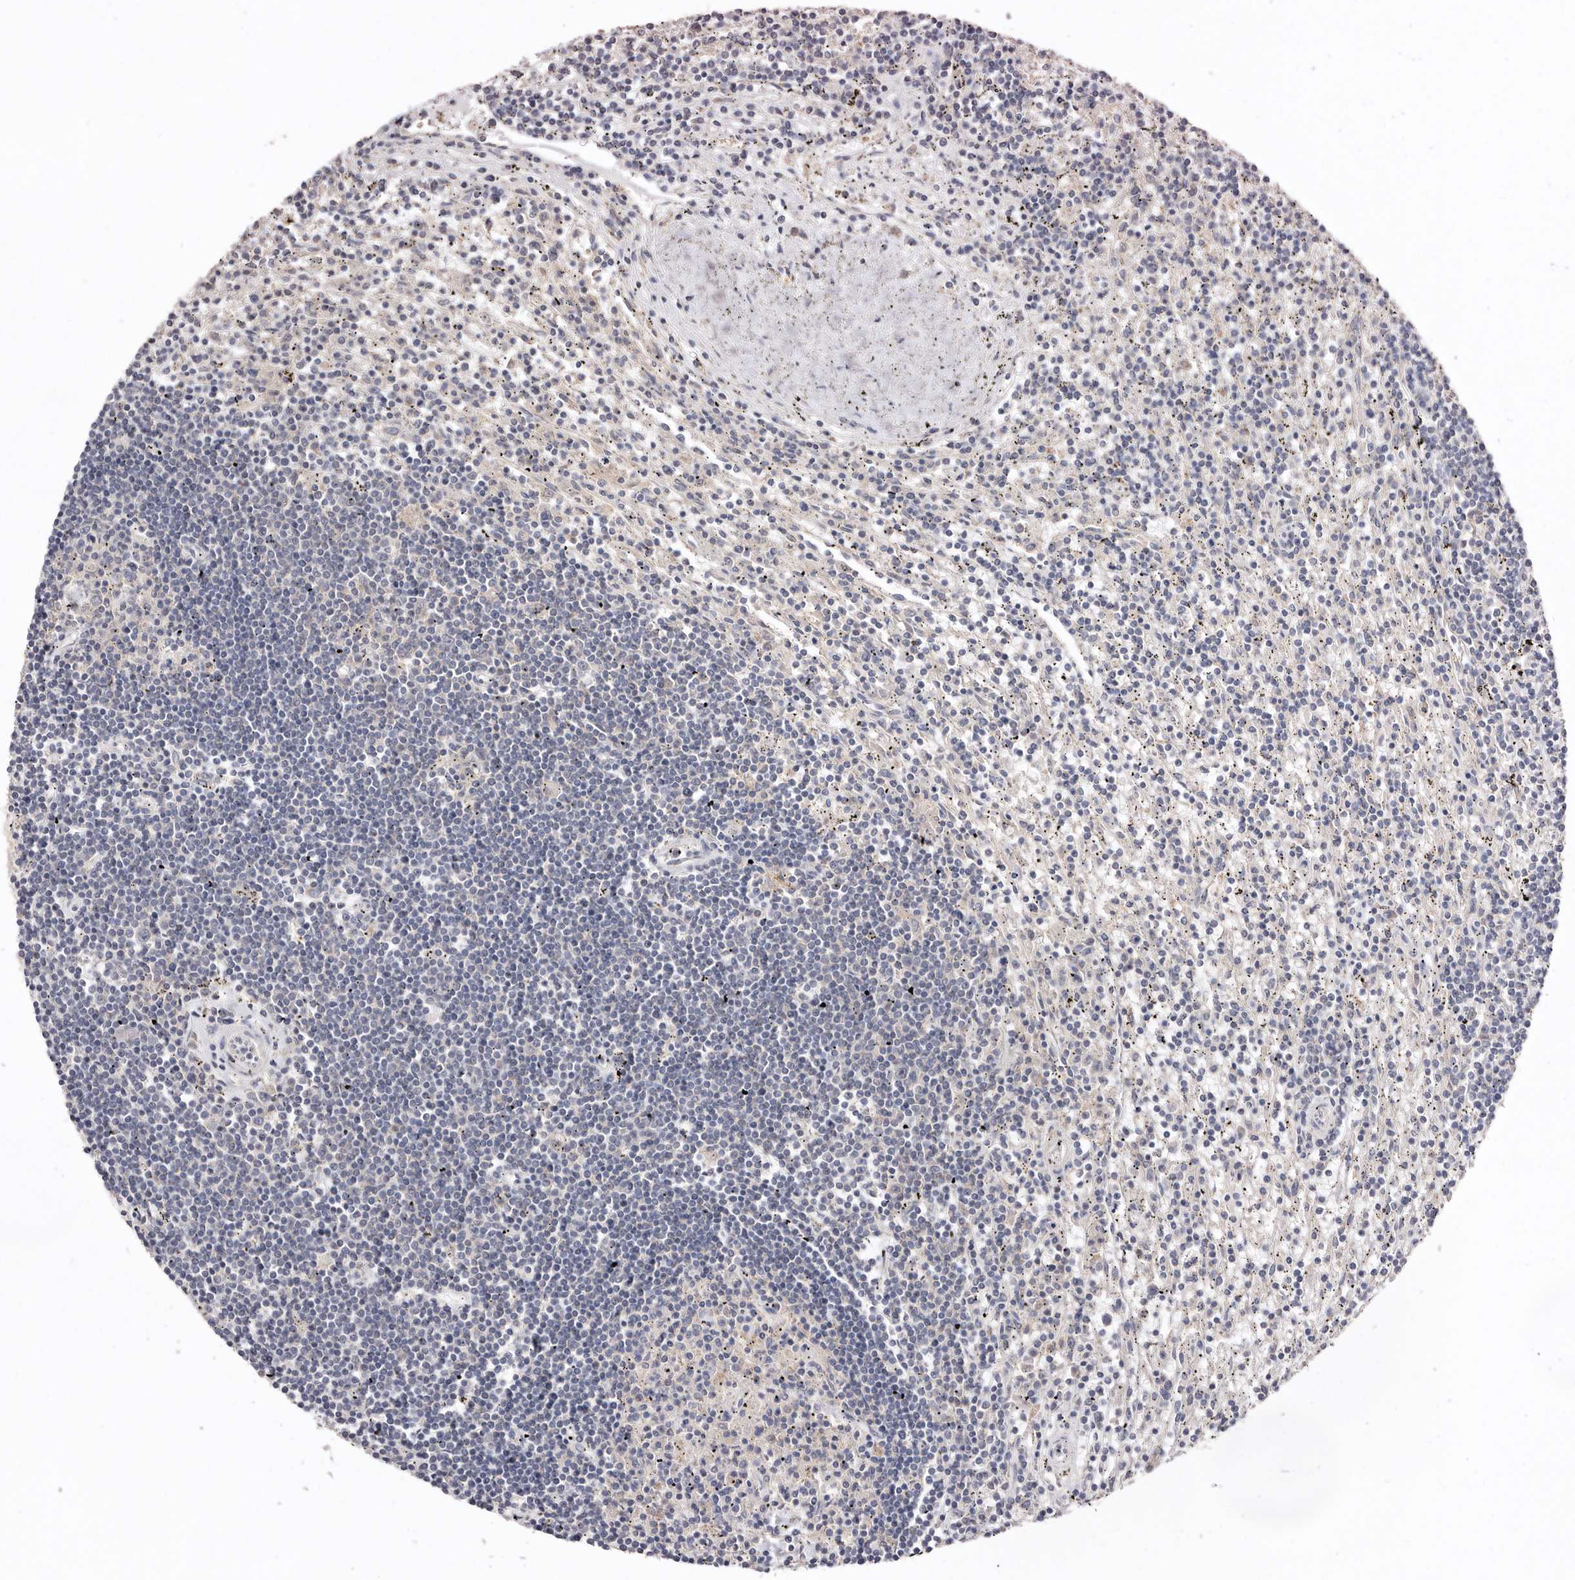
{"staining": {"intensity": "negative", "quantity": "none", "location": "none"}, "tissue": "lymphoma", "cell_type": "Tumor cells", "image_type": "cancer", "snomed": [{"axis": "morphology", "description": "Malignant lymphoma, non-Hodgkin's type, Low grade"}, {"axis": "topography", "description": "Spleen"}], "caption": "Human lymphoma stained for a protein using immunohistochemistry shows no expression in tumor cells.", "gene": "RWDD1", "patient": {"sex": "male", "age": 76}}